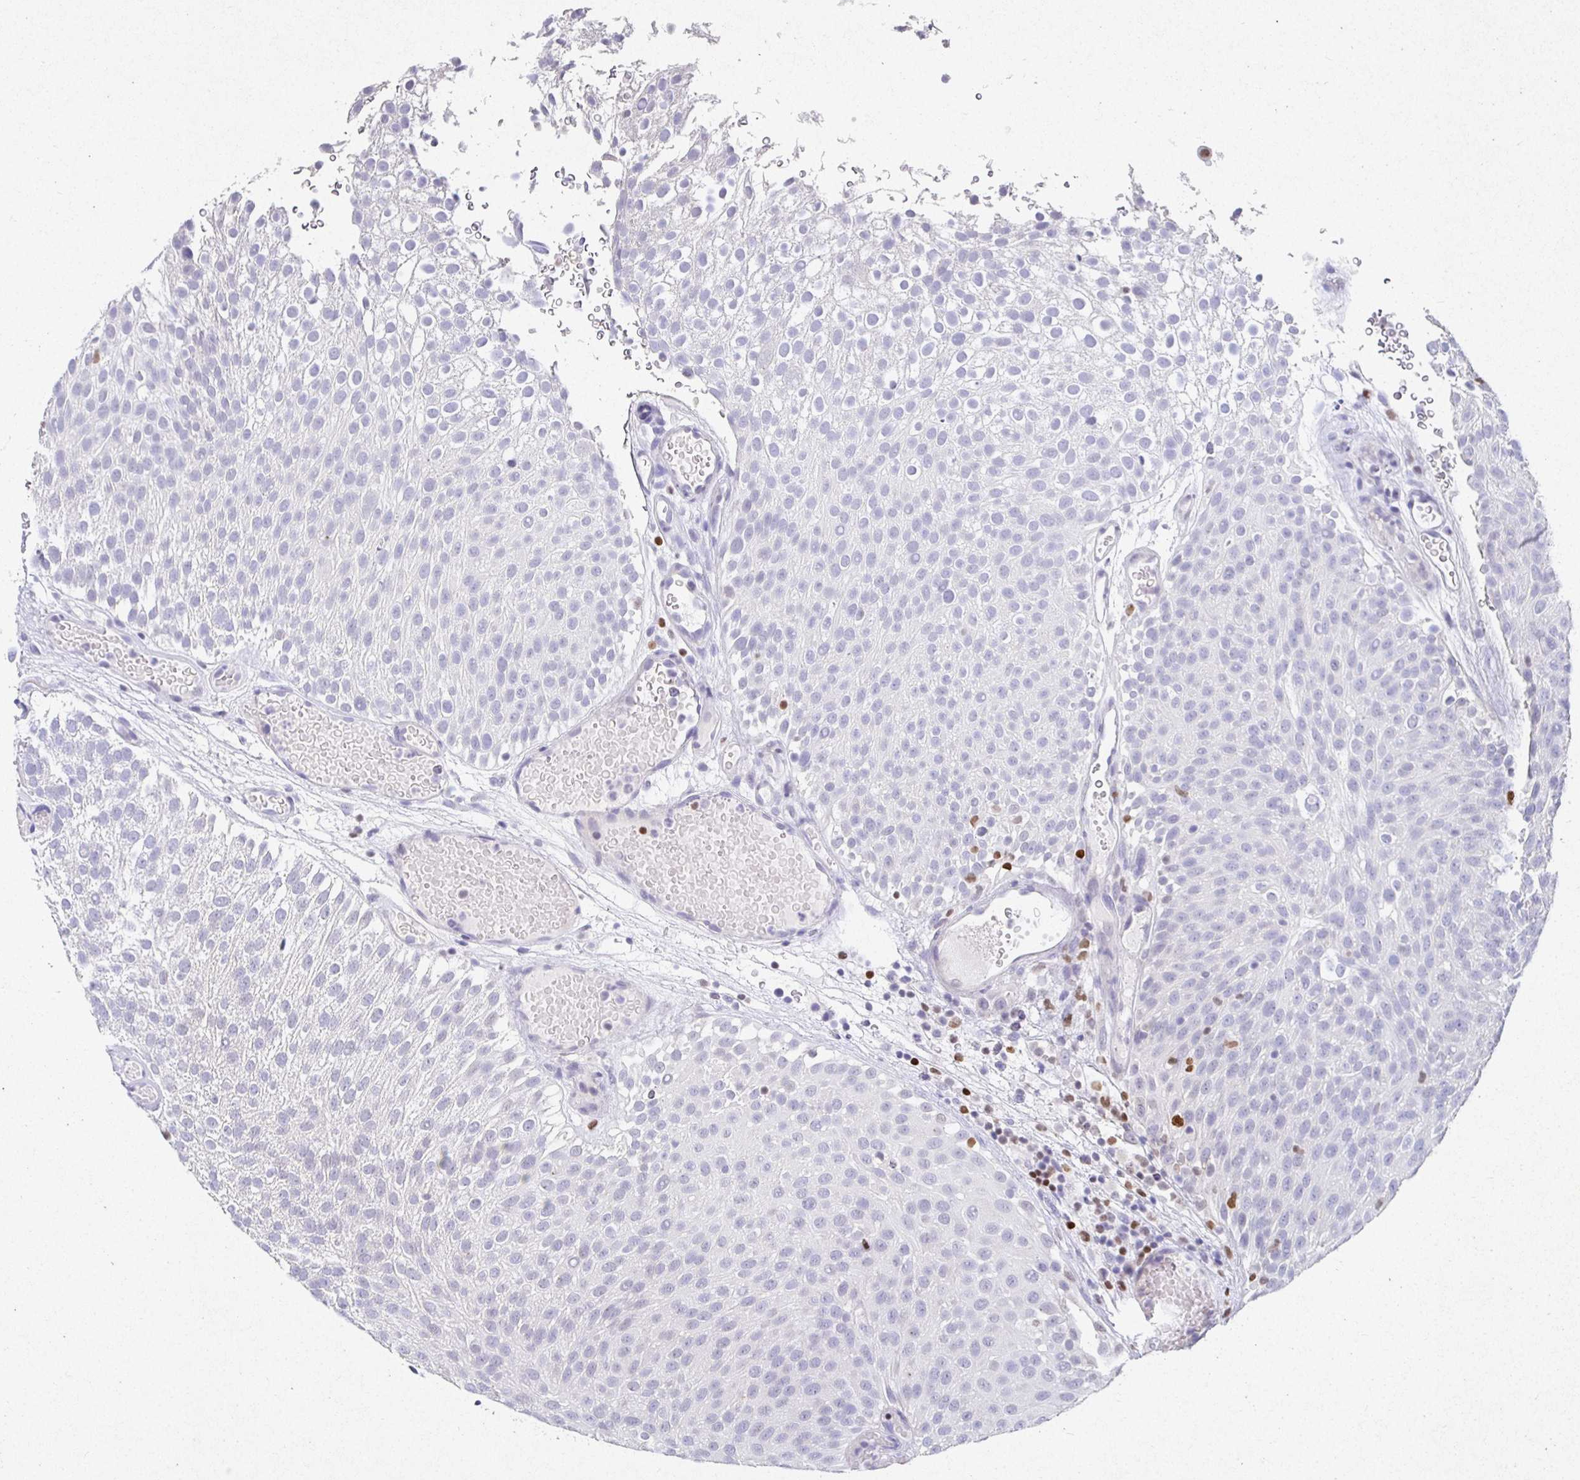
{"staining": {"intensity": "negative", "quantity": "none", "location": "none"}, "tissue": "urothelial cancer", "cell_type": "Tumor cells", "image_type": "cancer", "snomed": [{"axis": "morphology", "description": "Urothelial carcinoma, Low grade"}, {"axis": "topography", "description": "Urinary bladder"}], "caption": "Tumor cells show no significant protein positivity in urothelial cancer.", "gene": "SATB1", "patient": {"sex": "male", "age": 78}}